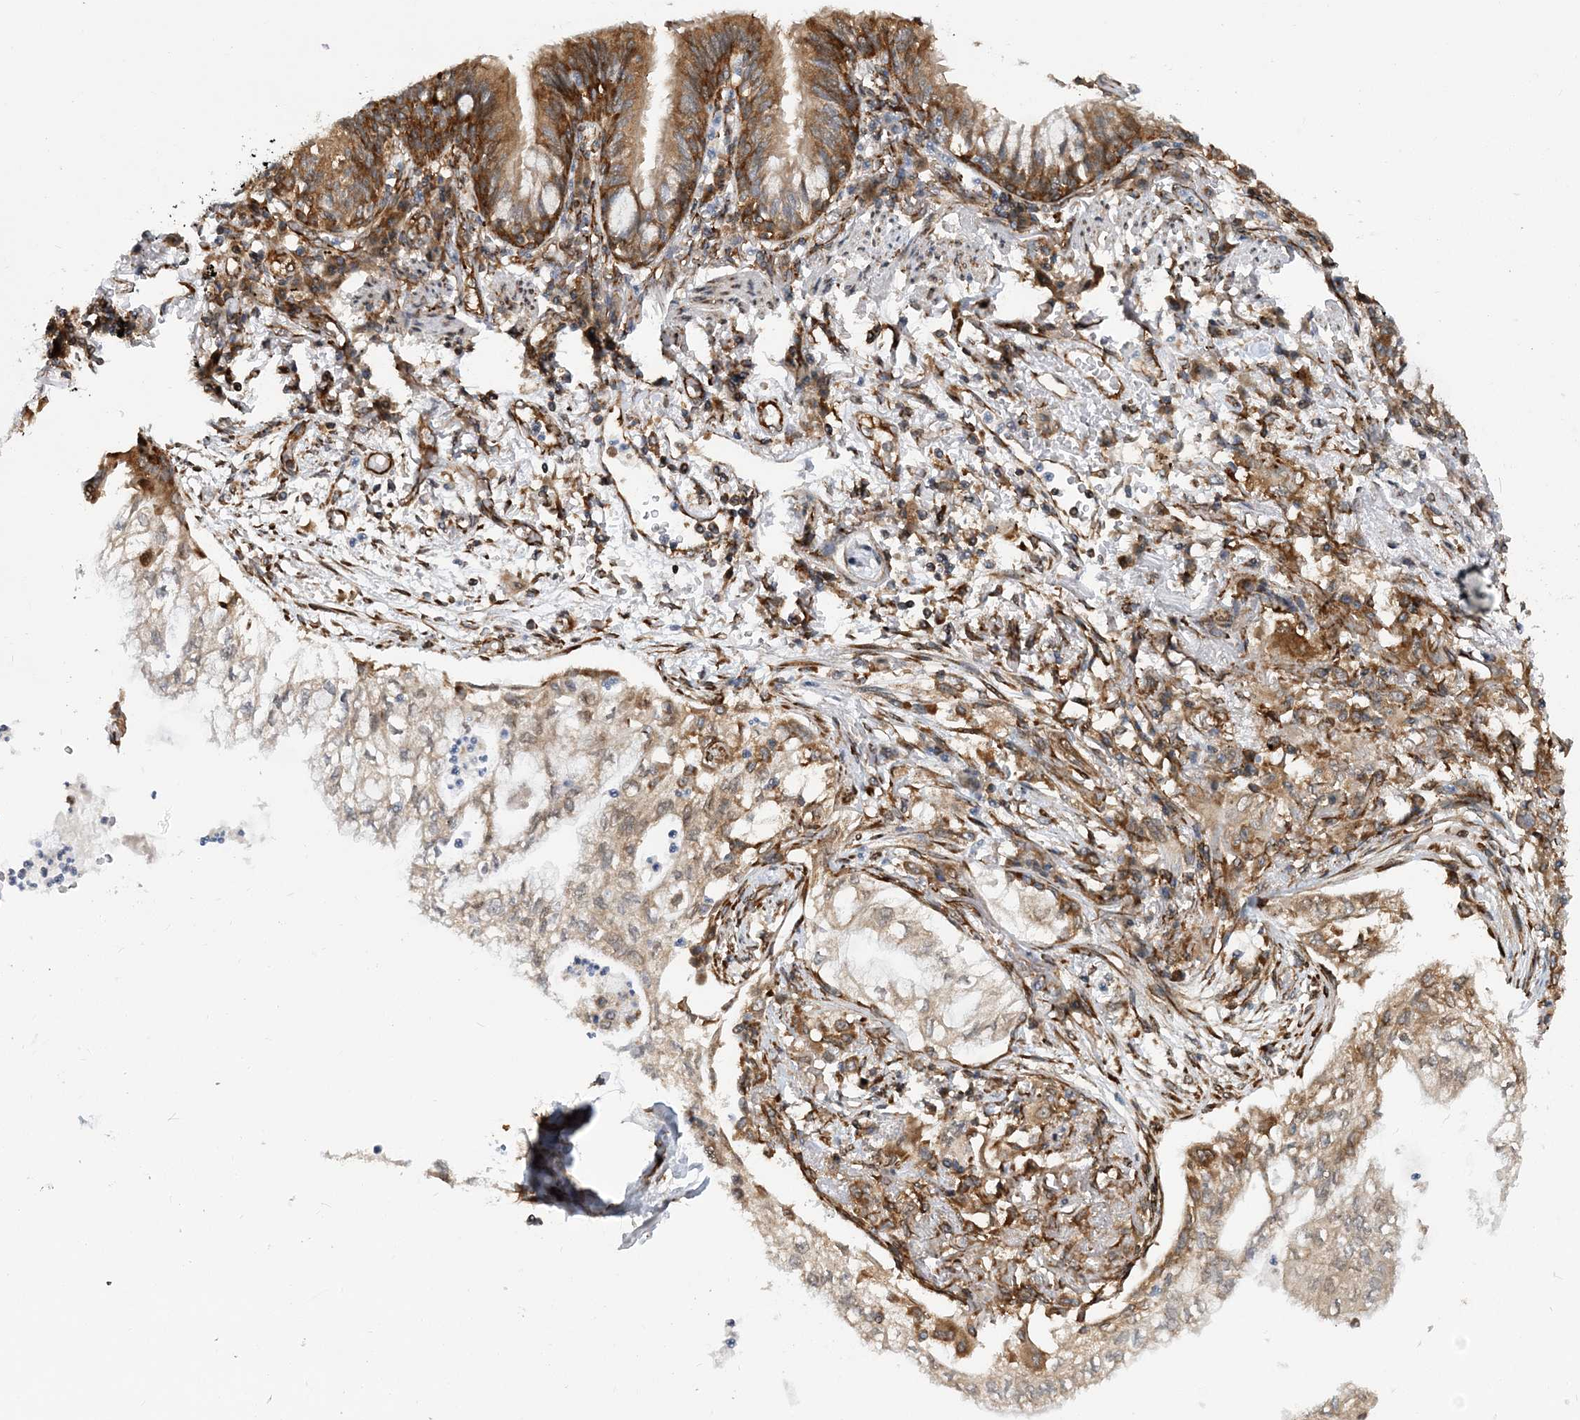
{"staining": {"intensity": "moderate", "quantity": ">75%", "location": "cytoplasmic/membranous"}, "tissue": "lung cancer", "cell_type": "Tumor cells", "image_type": "cancer", "snomed": [{"axis": "morphology", "description": "Adenocarcinoma, NOS"}, {"axis": "topography", "description": "Lung"}], "caption": "Immunohistochemistry (IHC) micrograph of neoplastic tissue: lung adenocarcinoma stained using immunohistochemistry displays medium levels of moderate protein expression localized specifically in the cytoplasmic/membranous of tumor cells, appearing as a cytoplasmic/membranous brown color.", "gene": "PHF1", "patient": {"sex": "female", "age": 70}}